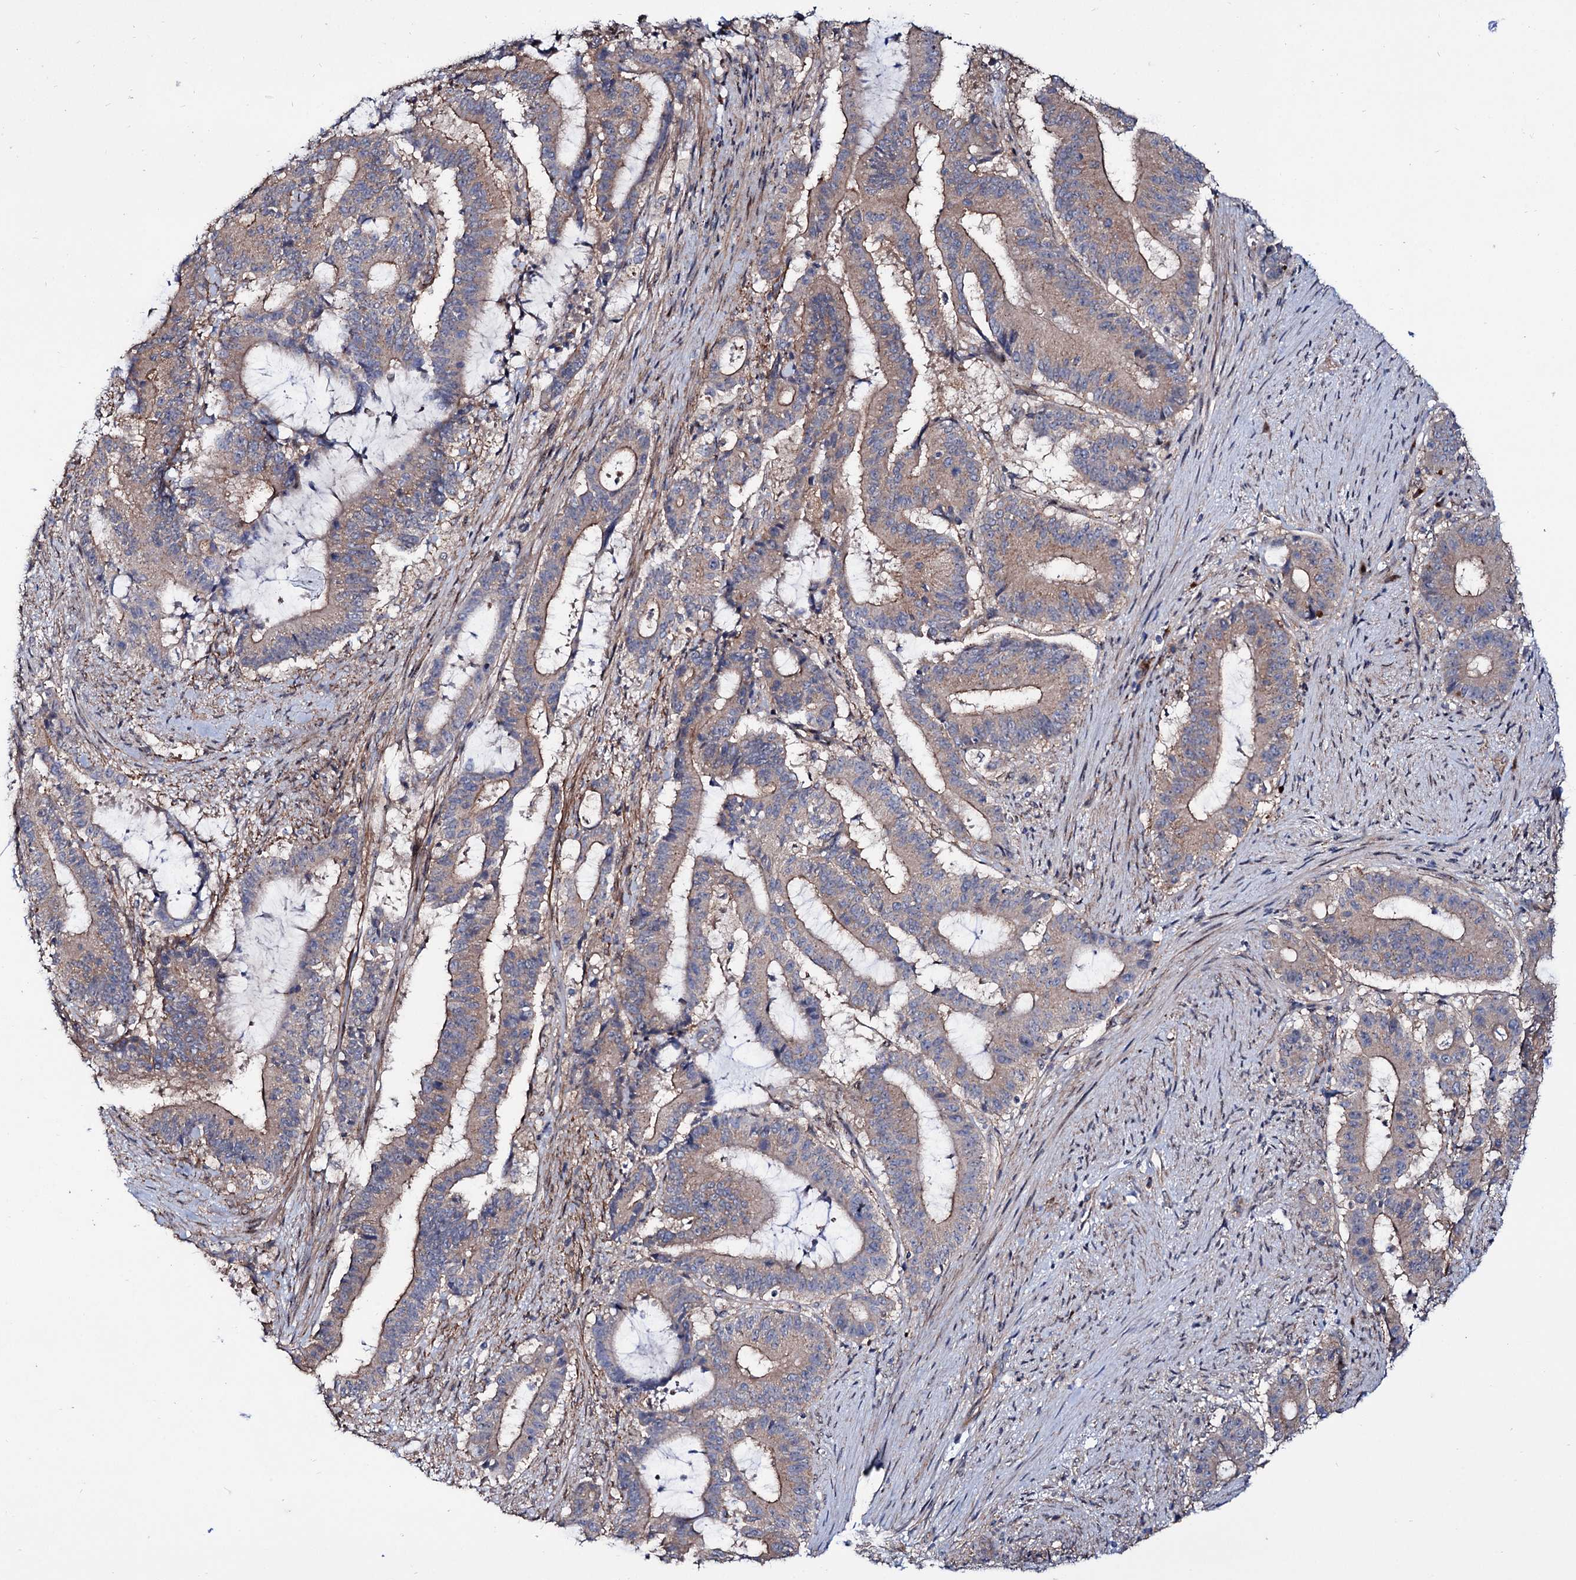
{"staining": {"intensity": "weak", "quantity": ">75%", "location": "cytoplasmic/membranous"}, "tissue": "liver cancer", "cell_type": "Tumor cells", "image_type": "cancer", "snomed": [{"axis": "morphology", "description": "Normal tissue, NOS"}, {"axis": "morphology", "description": "Cholangiocarcinoma"}, {"axis": "topography", "description": "Liver"}, {"axis": "topography", "description": "Peripheral nerve tissue"}], "caption": "Weak cytoplasmic/membranous staining is identified in approximately >75% of tumor cells in liver cancer (cholangiocarcinoma).", "gene": "SEC24A", "patient": {"sex": "female", "age": 73}}